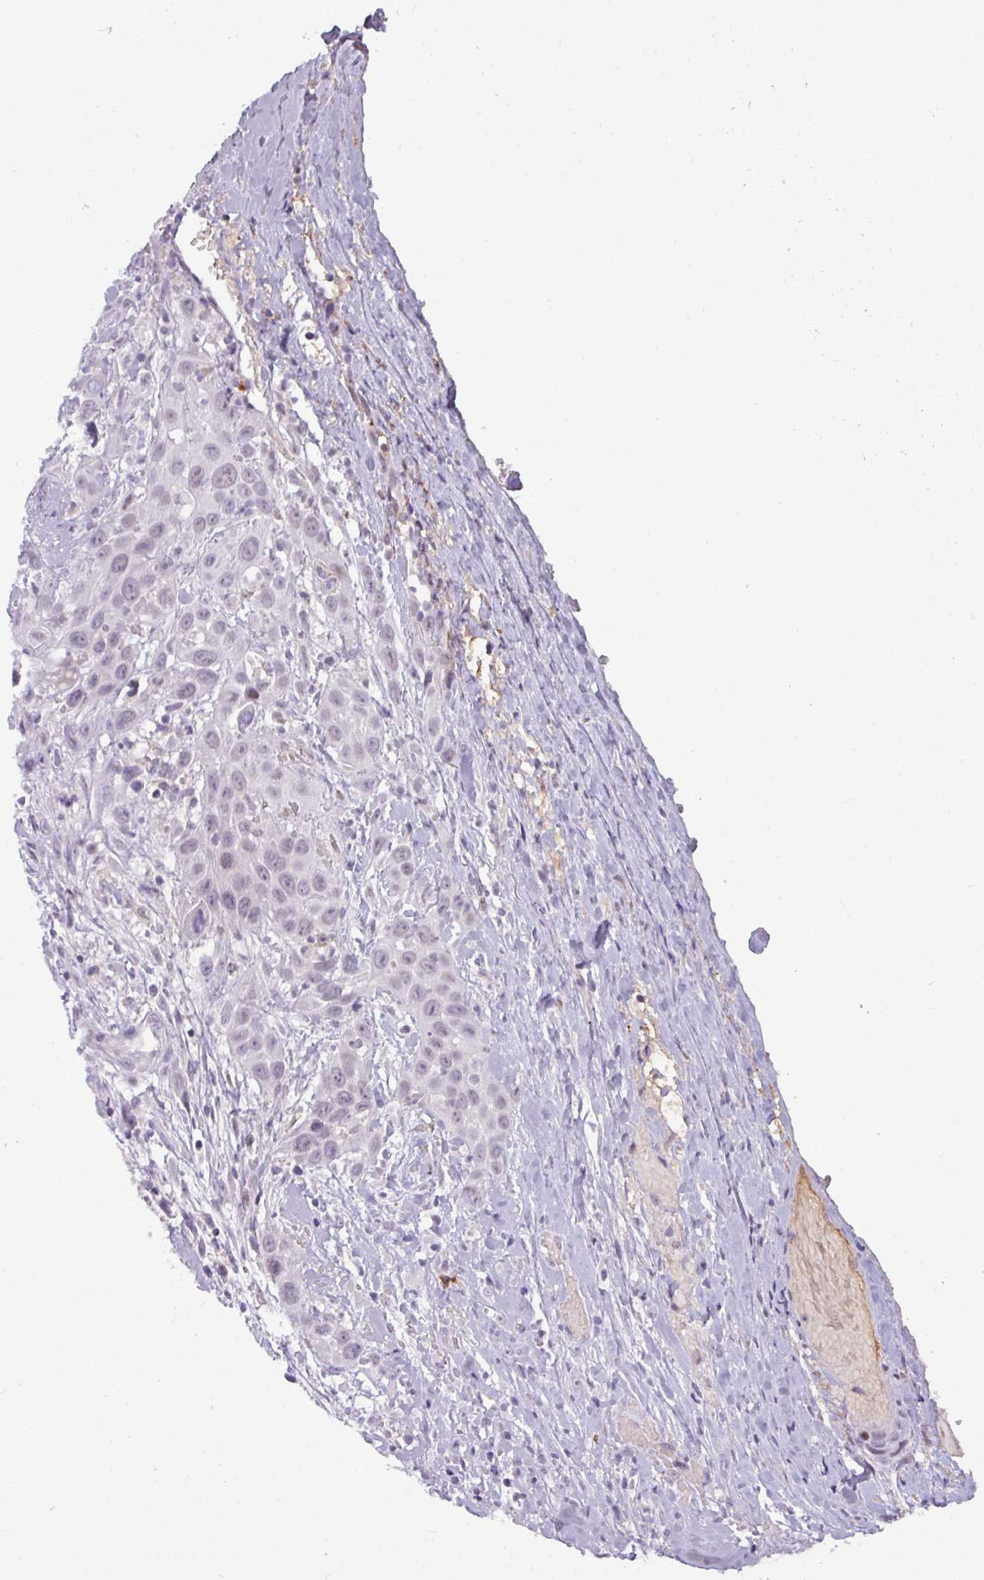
{"staining": {"intensity": "negative", "quantity": "none", "location": "none"}, "tissue": "head and neck cancer", "cell_type": "Tumor cells", "image_type": "cancer", "snomed": [{"axis": "morphology", "description": "Squamous cell carcinoma, NOS"}, {"axis": "topography", "description": "Head-Neck"}], "caption": "Immunohistochemistry (IHC) image of human head and neck cancer stained for a protein (brown), which reveals no staining in tumor cells.", "gene": "SLC66A2", "patient": {"sex": "male", "age": 81}}